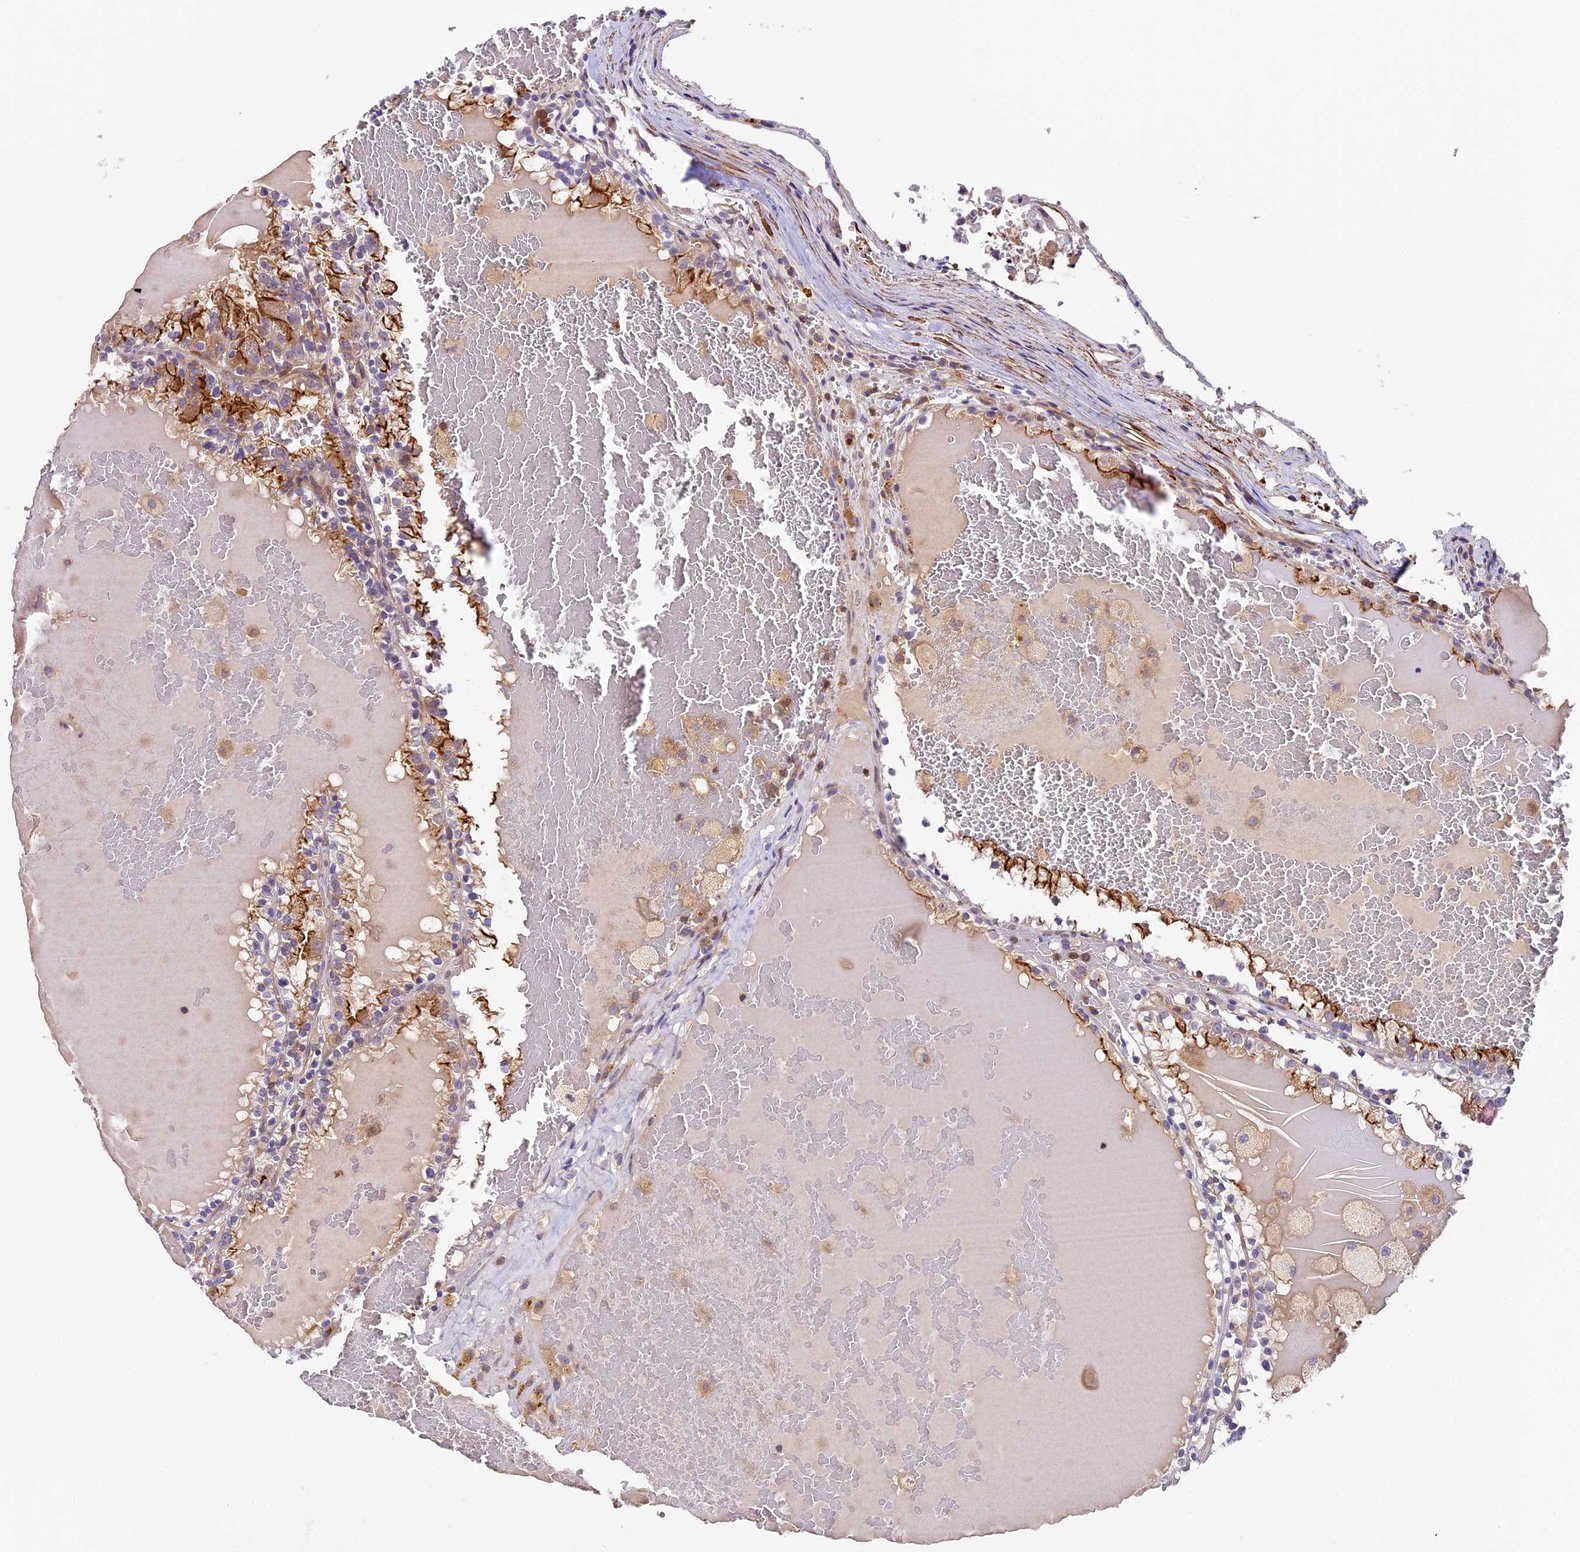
{"staining": {"intensity": "moderate", "quantity": "<25%", "location": "cytoplasmic/membranous"}, "tissue": "renal cancer", "cell_type": "Tumor cells", "image_type": "cancer", "snomed": [{"axis": "morphology", "description": "Adenocarcinoma, NOS"}, {"axis": "topography", "description": "Kidney"}], "caption": "The histopathology image demonstrates immunohistochemical staining of renal adenocarcinoma. There is moderate cytoplasmic/membranous expression is seen in about <25% of tumor cells.", "gene": "TBC1D1", "patient": {"sex": "female", "age": 56}}